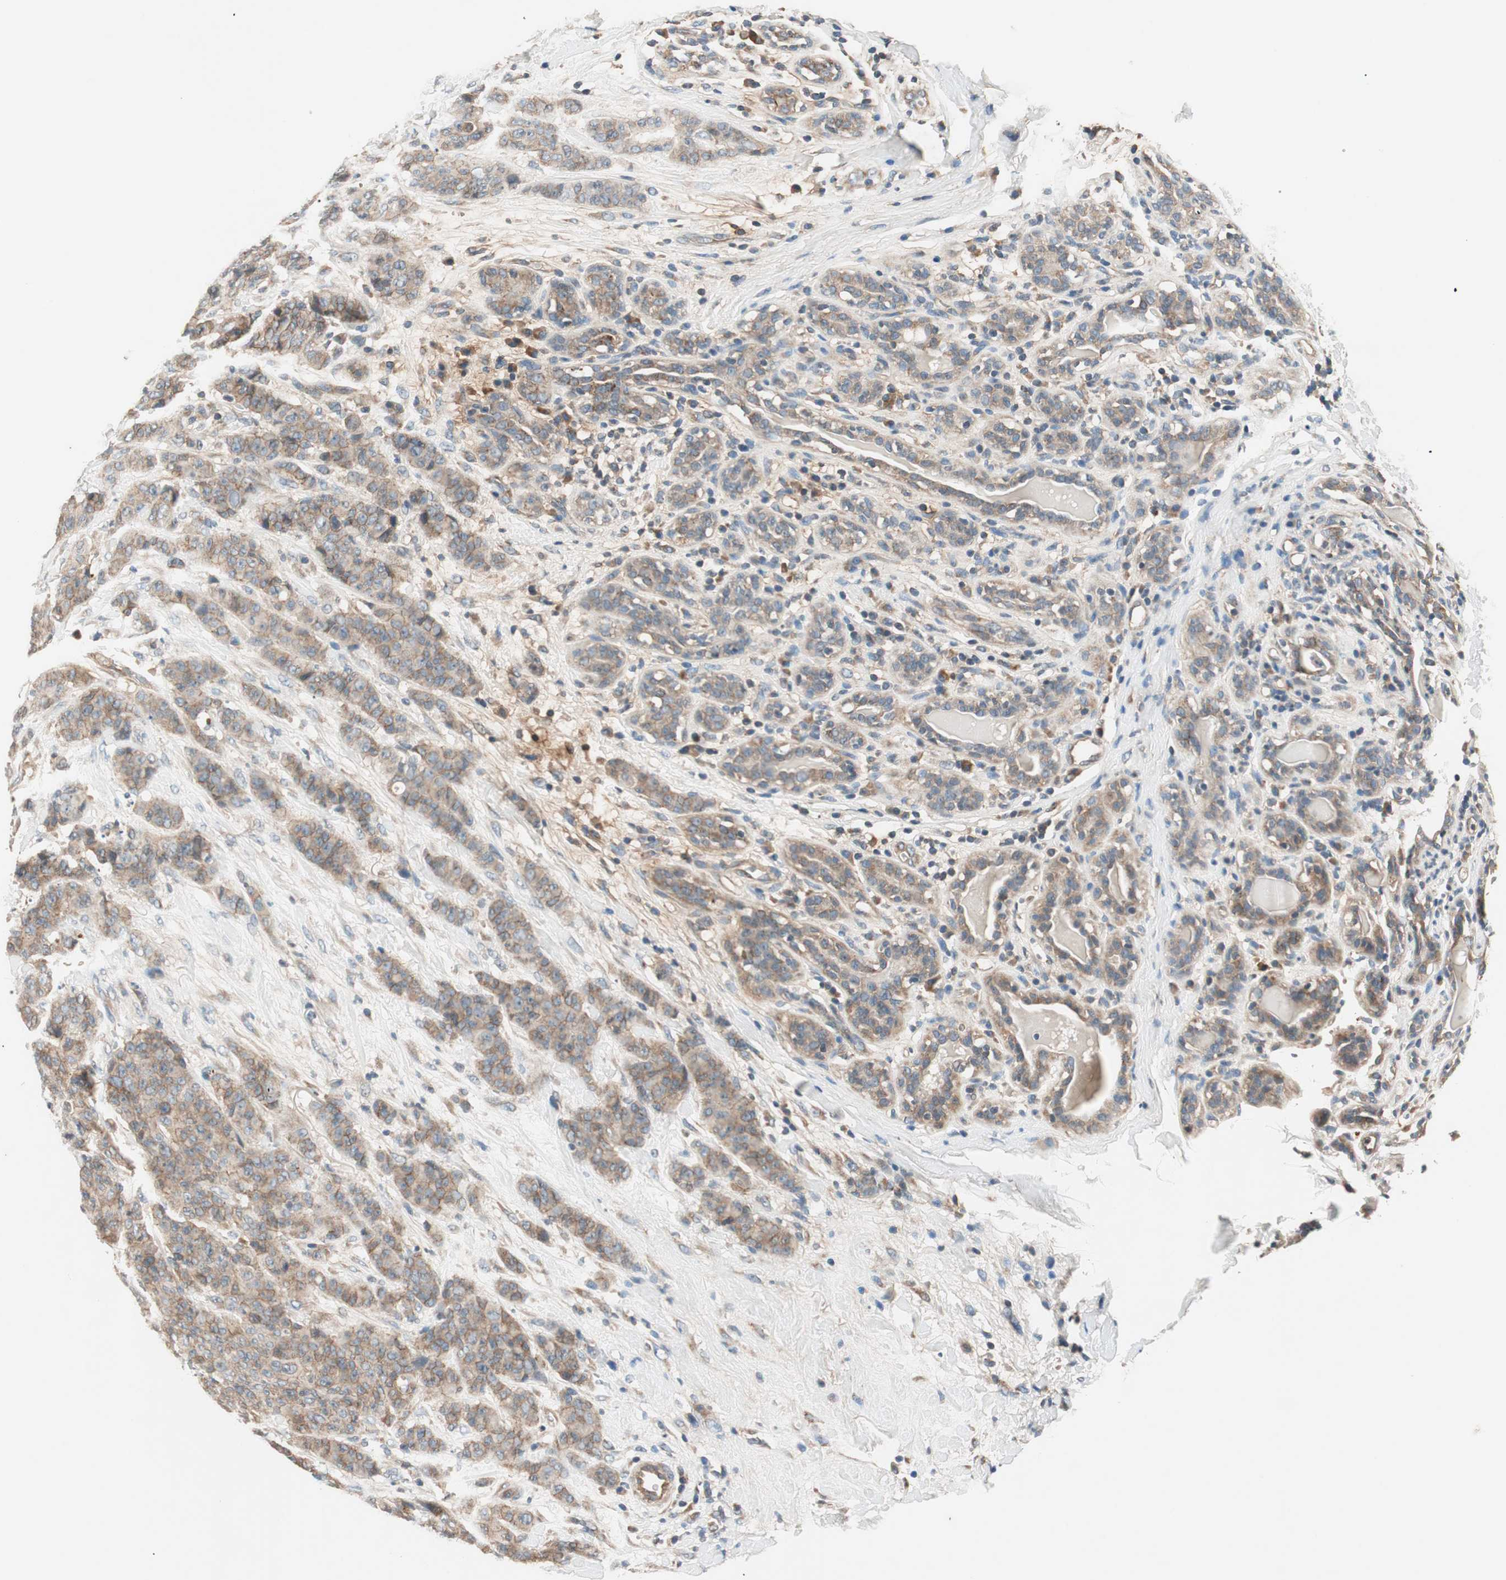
{"staining": {"intensity": "moderate", "quantity": ">75%", "location": "cytoplasmic/membranous"}, "tissue": "breast cancer", "cell_type": "Tumor cells", "image_type": "cancer", "snomed": [{"axis": "morphology", "description": "Duct carcinoma"}, {"axis": "topography", "description": "Breast"}], "caption": "DAB (3,3'-diaminobenzidine) immunohistochemical staining of human breast cancer (infiltrating ductal carcinoma) shows moderate cytoplasmic/membranous protein staining in about >75% of tumor cells.", "gene": "HPN", "patient": {"sex": "female", "age": 40}}